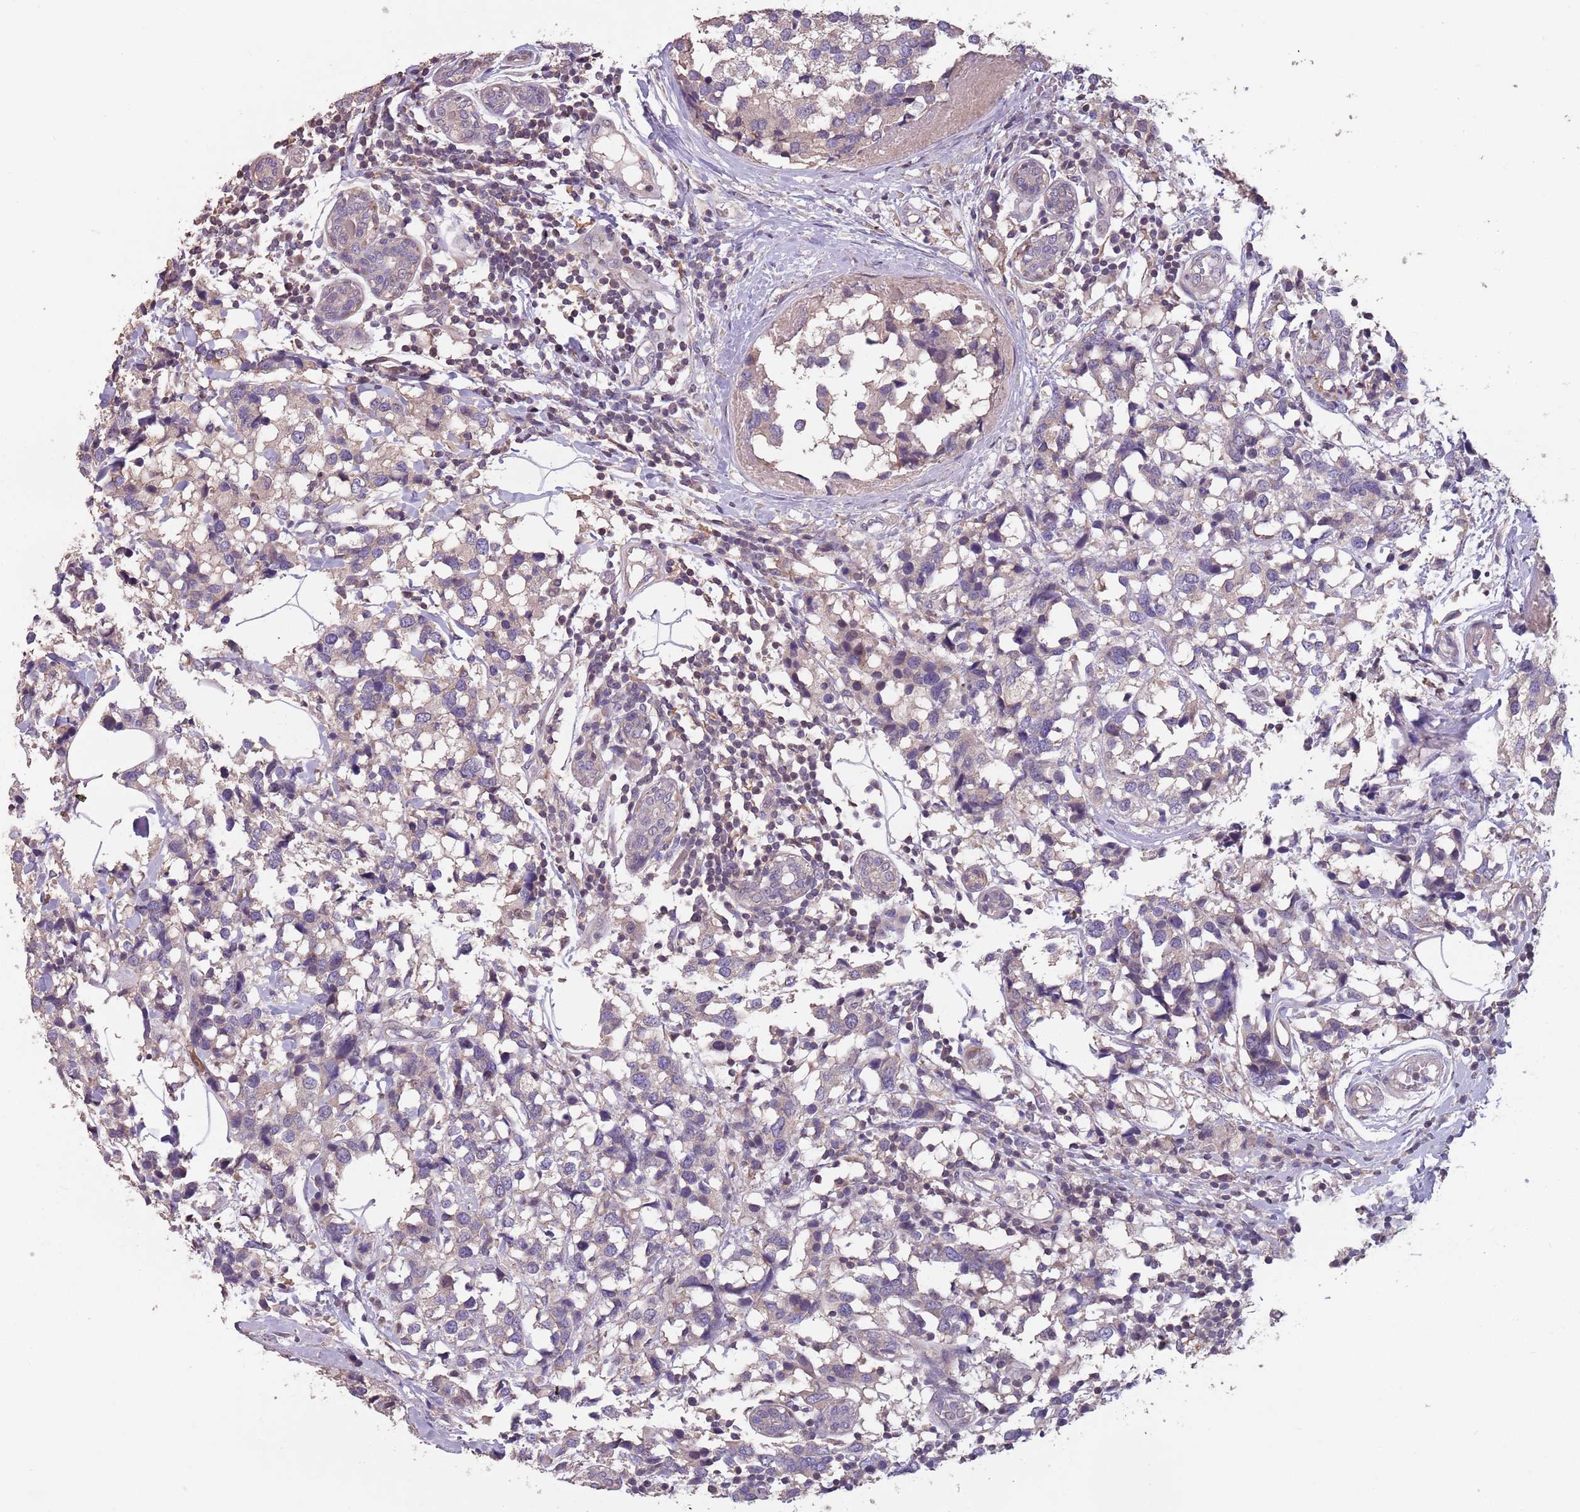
{"staining": {"intensity": "weak", "quantity": "25%-75%", "location": "cytoplasmic/membranous"}, "tissue": "breast cancer", "cell_type": "Tumor cells", "image_type": "cancer", "snomed": [{"axis": "morphology", "description": "Lobular carcinoma"}, {"axis": "topography", "description": "Breast"}], "caption": "A low amount of weak cytoplasmic/membranous positivity is present in about 25%-75% of tumor cells in breast cancer (lobular carcinoma) tissue.", "gene": "MBD3L1", "patient": {"sex": "female", "age": 59}}